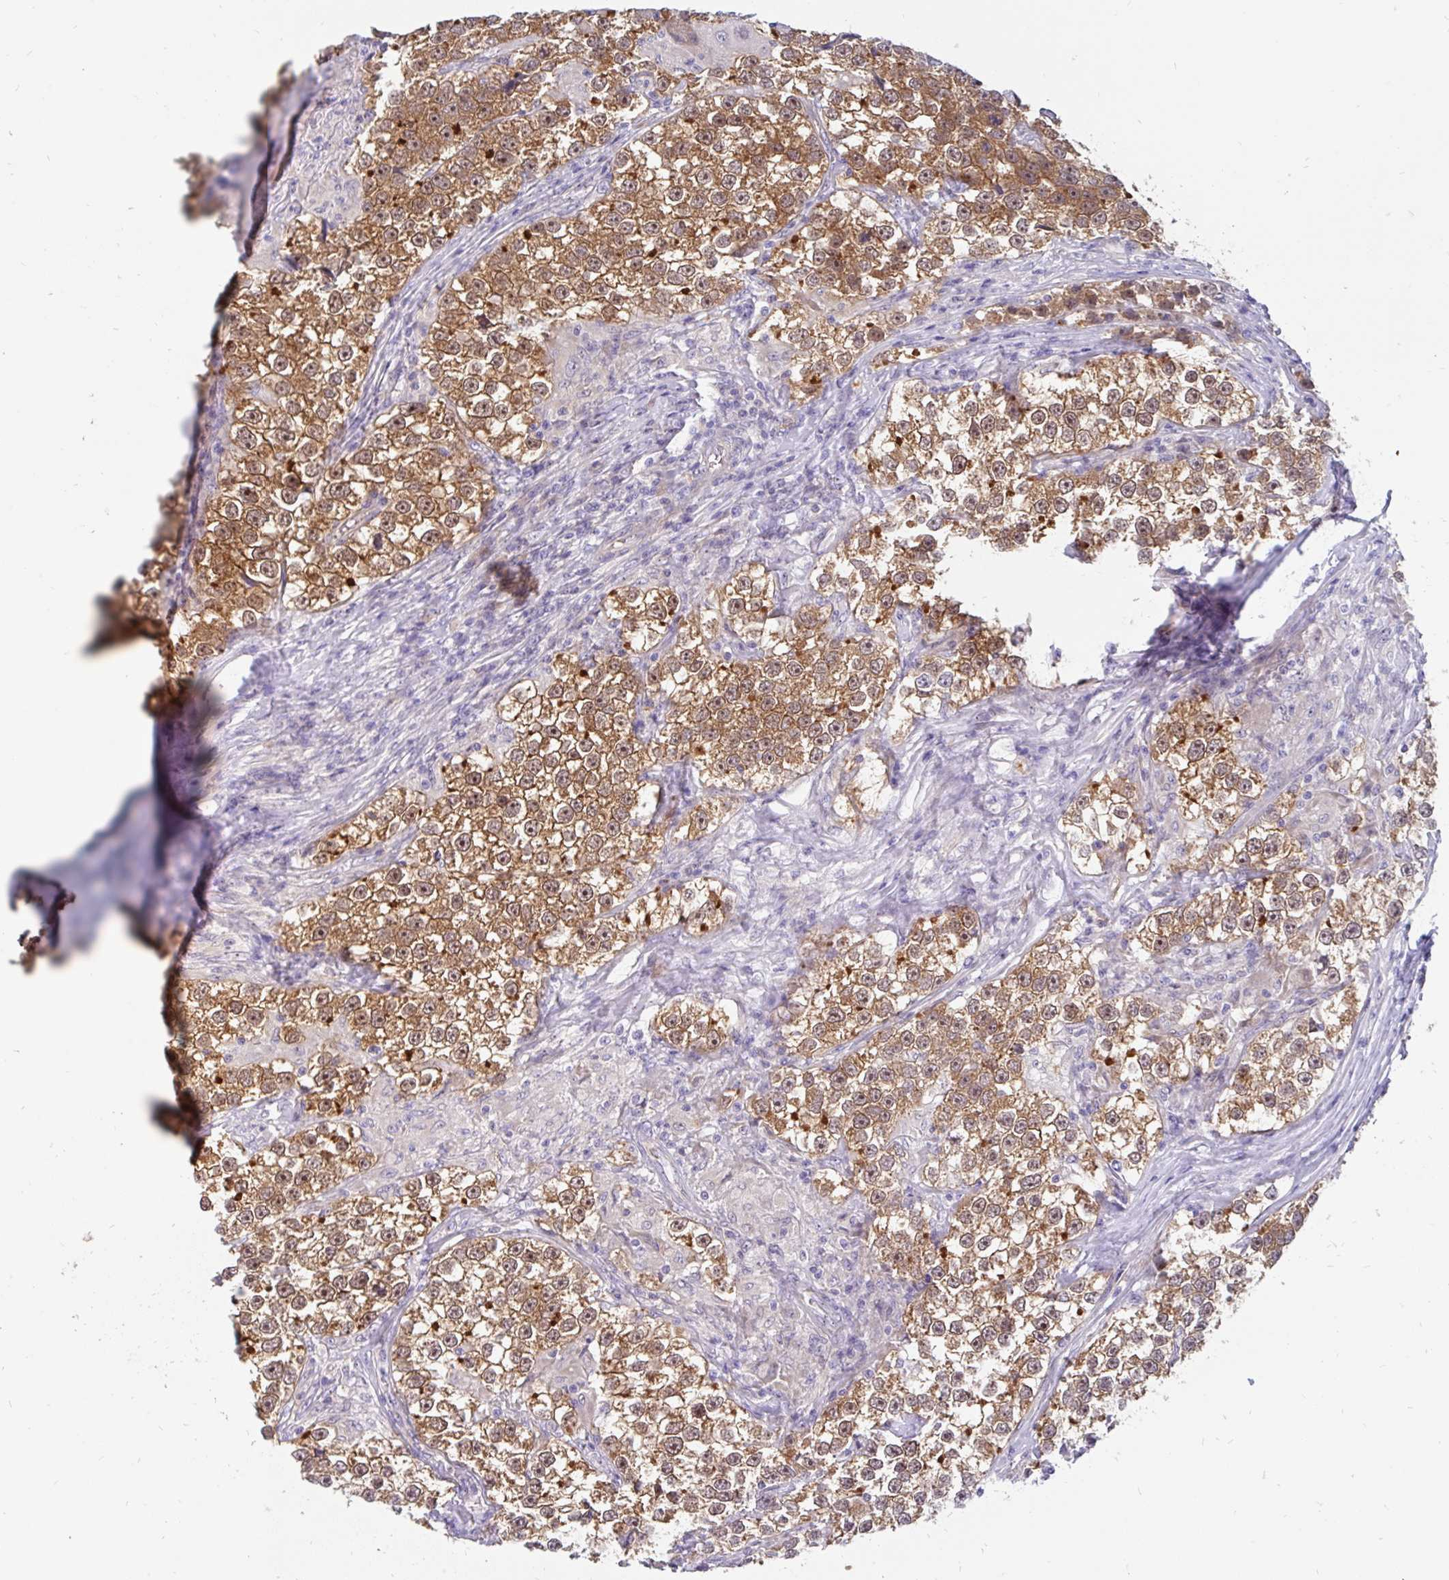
{"staining": {"intensity": "strong", "quantity": ">75%", "location": "cytoplasmic/membranous,nuclear"}, "tissue": "testis cancer", "cell_type": "Tumor cells", "image_type": "cancer", "snomed": [{"axis": "morphology", "description": "Seminoma, NOS"}, {"axis": "topography", "description": "Testis"}], "caption": "A brown stain shows strong cytoplasmic/membranous and nuclear expression of a protein in testis cancer (seminoma) tumor cells.", "gene": "LRRC26", "patient": {"sex": "male", "age": 46}}